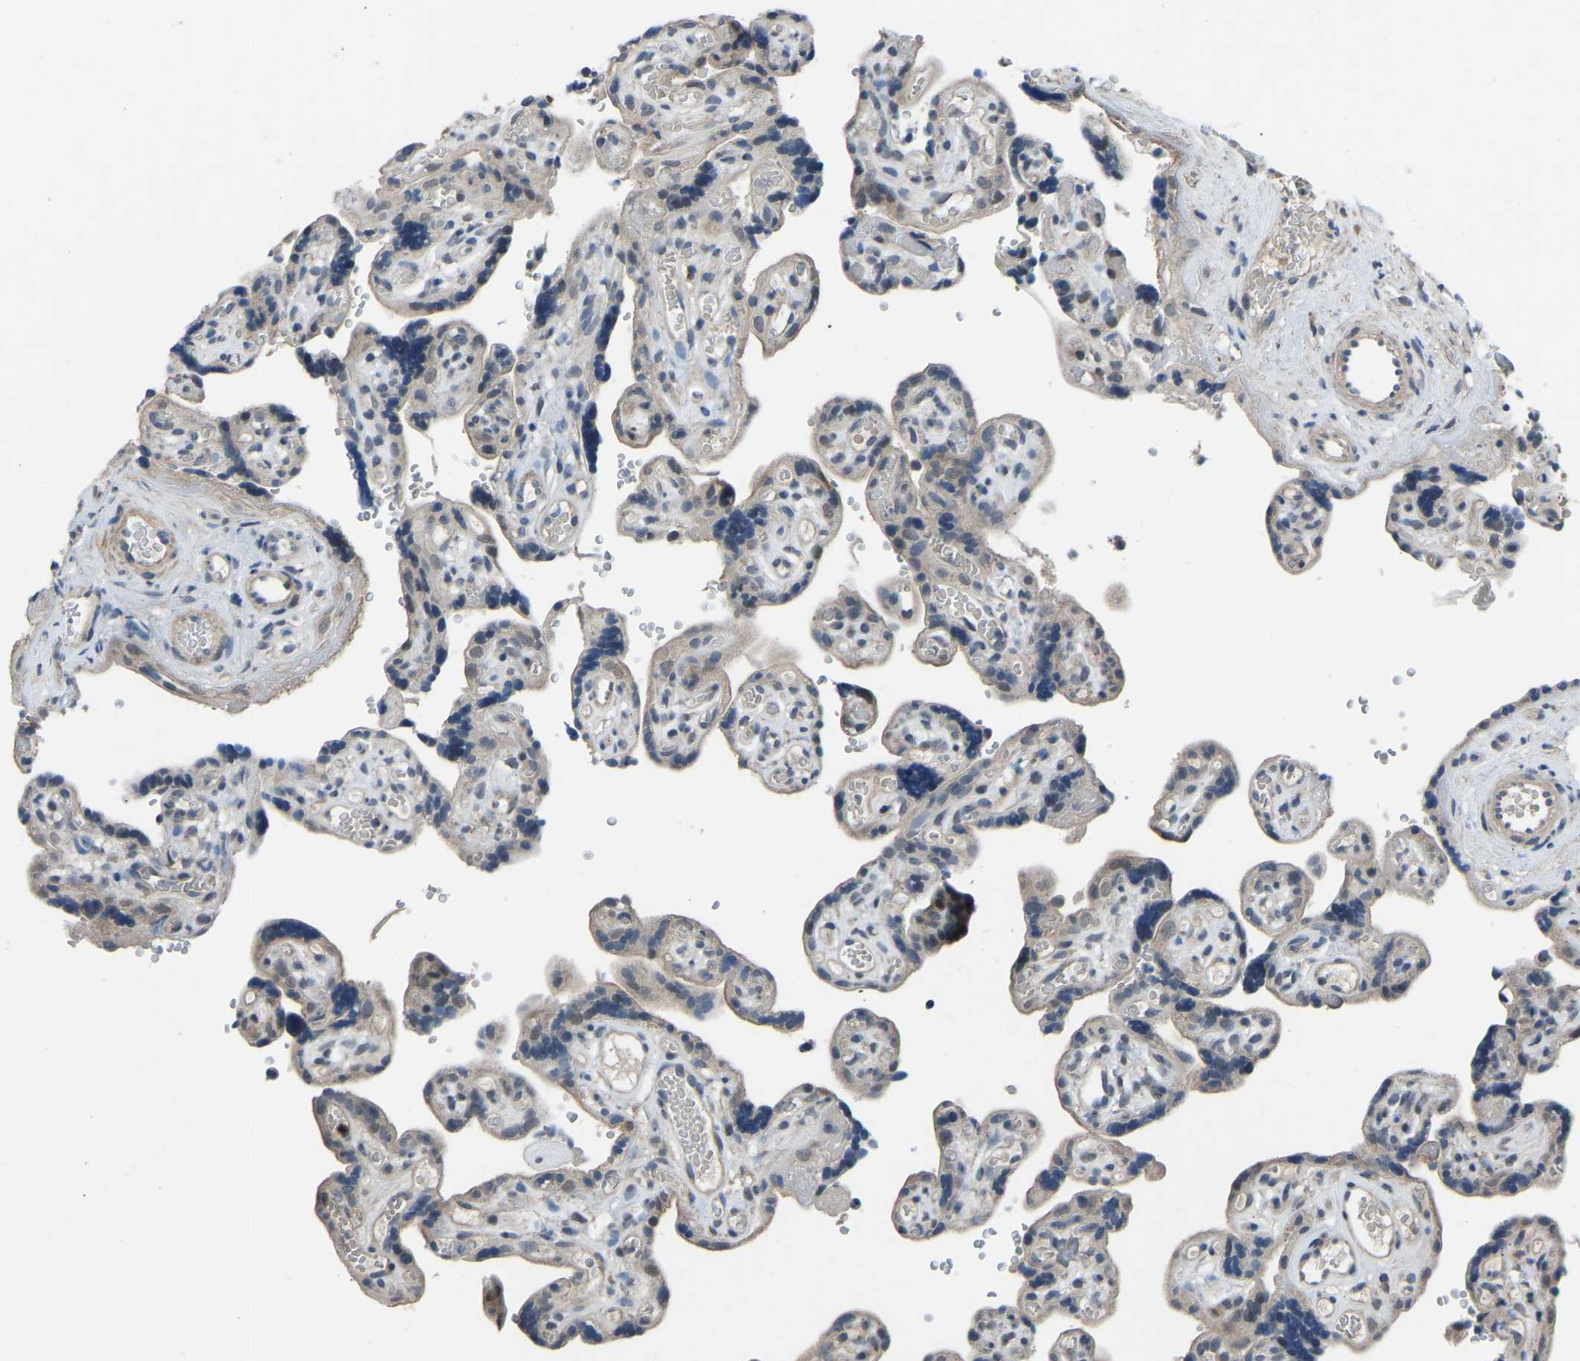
{"staining": {"intensity": "moderate", "quantity": ">75%", "location": "cytoplasmic/membranous"}, "tissue": "placenta", "cell_type": "Decidual cells", "image_type": "normal", "snomed": [{"axis": "morphology", "description": "Normal tissue, NOS"}, {"axis": "topography", "description": "Placenta"}], "caption": "An immunohistochemistry (IHC) histopathology image of benign tissue is shown. Protein staining in brown highlights moderate cytoplasmic/membranous positivity in placenta within decidual cells.", "gene": "CDK2AP1", "patient": {"sex": "female", "age": 30}}